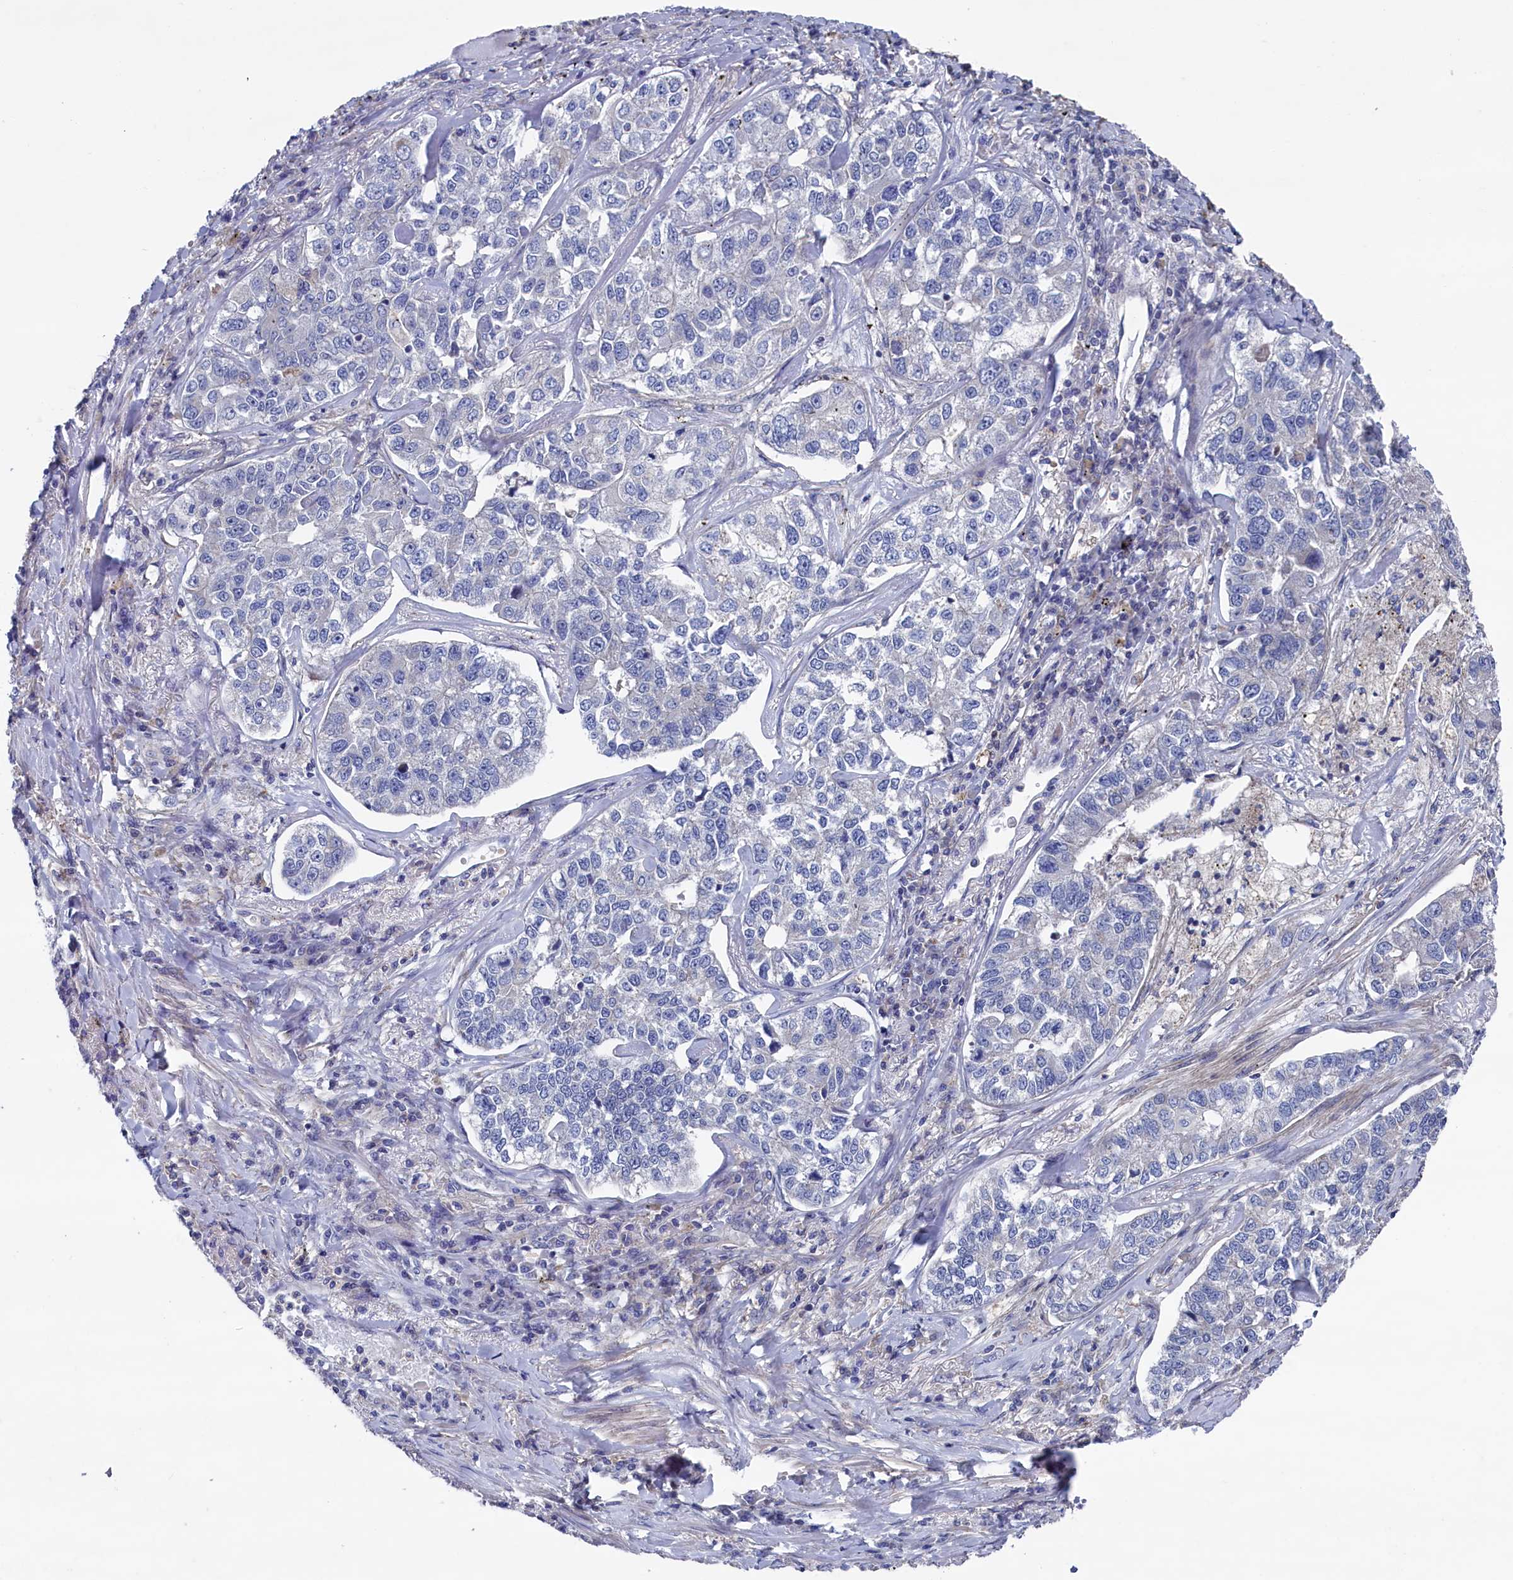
{"staining": {"intensity": "negative", "quantity": "none", "location": "none"}, "tissue": "lung cancer", "cell_type": "Tumor cells", "image_type": "cancer", "snomed": [{"axis": "morphology", "description": "Adenocarcinoma, NOS"}, {"axis": "topography", "description": "Lung"}], "caption": "Immunohistochemistry of adenocarcinoma (lung) exhibits no expression in tumor cells. Nuclei are stained in blue.", "gene": "SPATA13", "patient": {"sex": "male", "age": 49}}